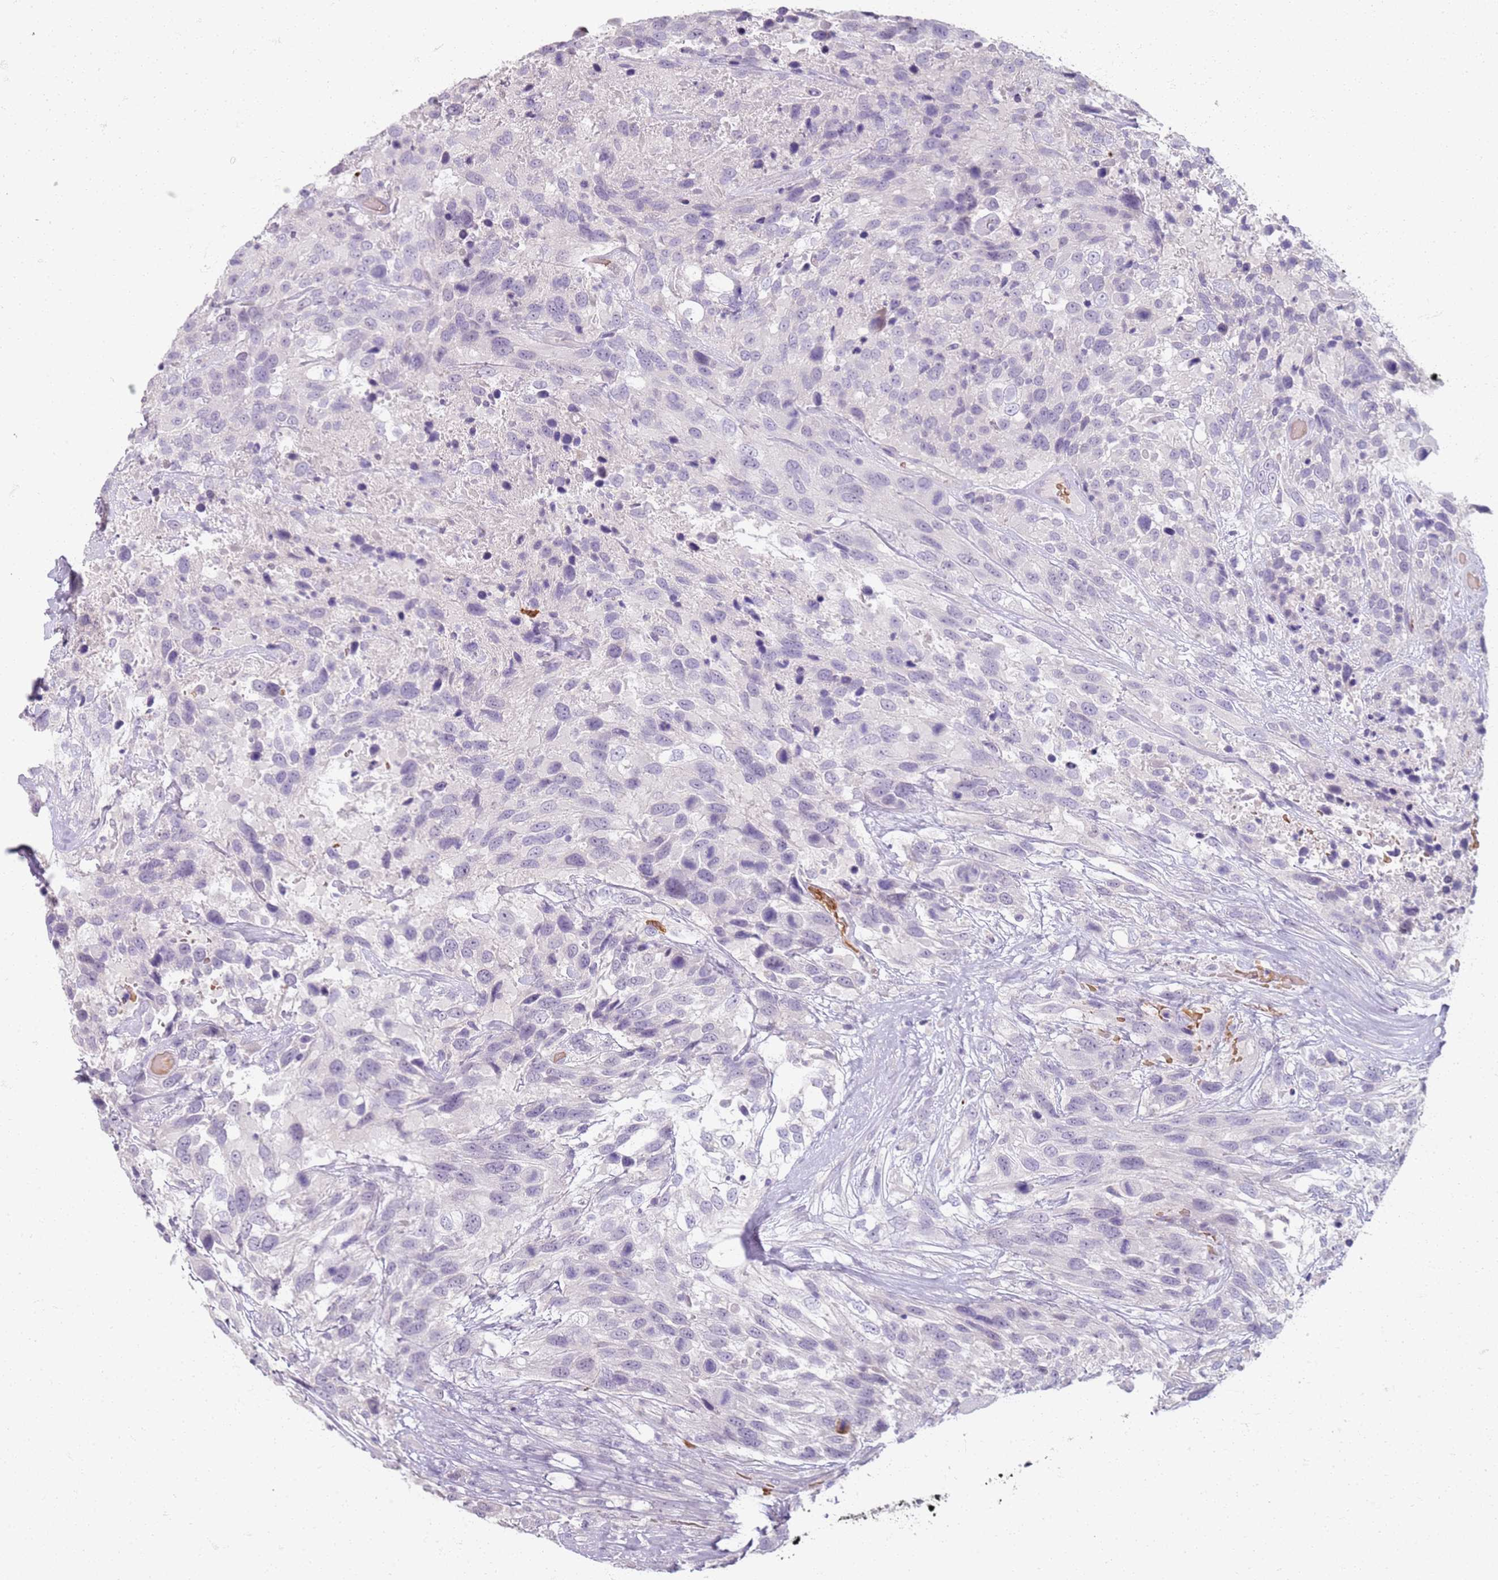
{"staining": {"intensity": "negative", "quantity": "none", "location": "none"}, "tissue": "urothelial cancer", "cell_type": "Tumor cells", "image_type": "cancer", "snomed": [{"axis": "morphology", "description": "Urothelial carcinoma, High grade"}, {"axis": "topography", "description": "Urinary bladder"}], "caption": "An image of urothelial cancer stained for a protein exhibits no brown staining in tumor cells.", "gene": "CD40LG", "patient": {"sex": "female", "age": 70}}